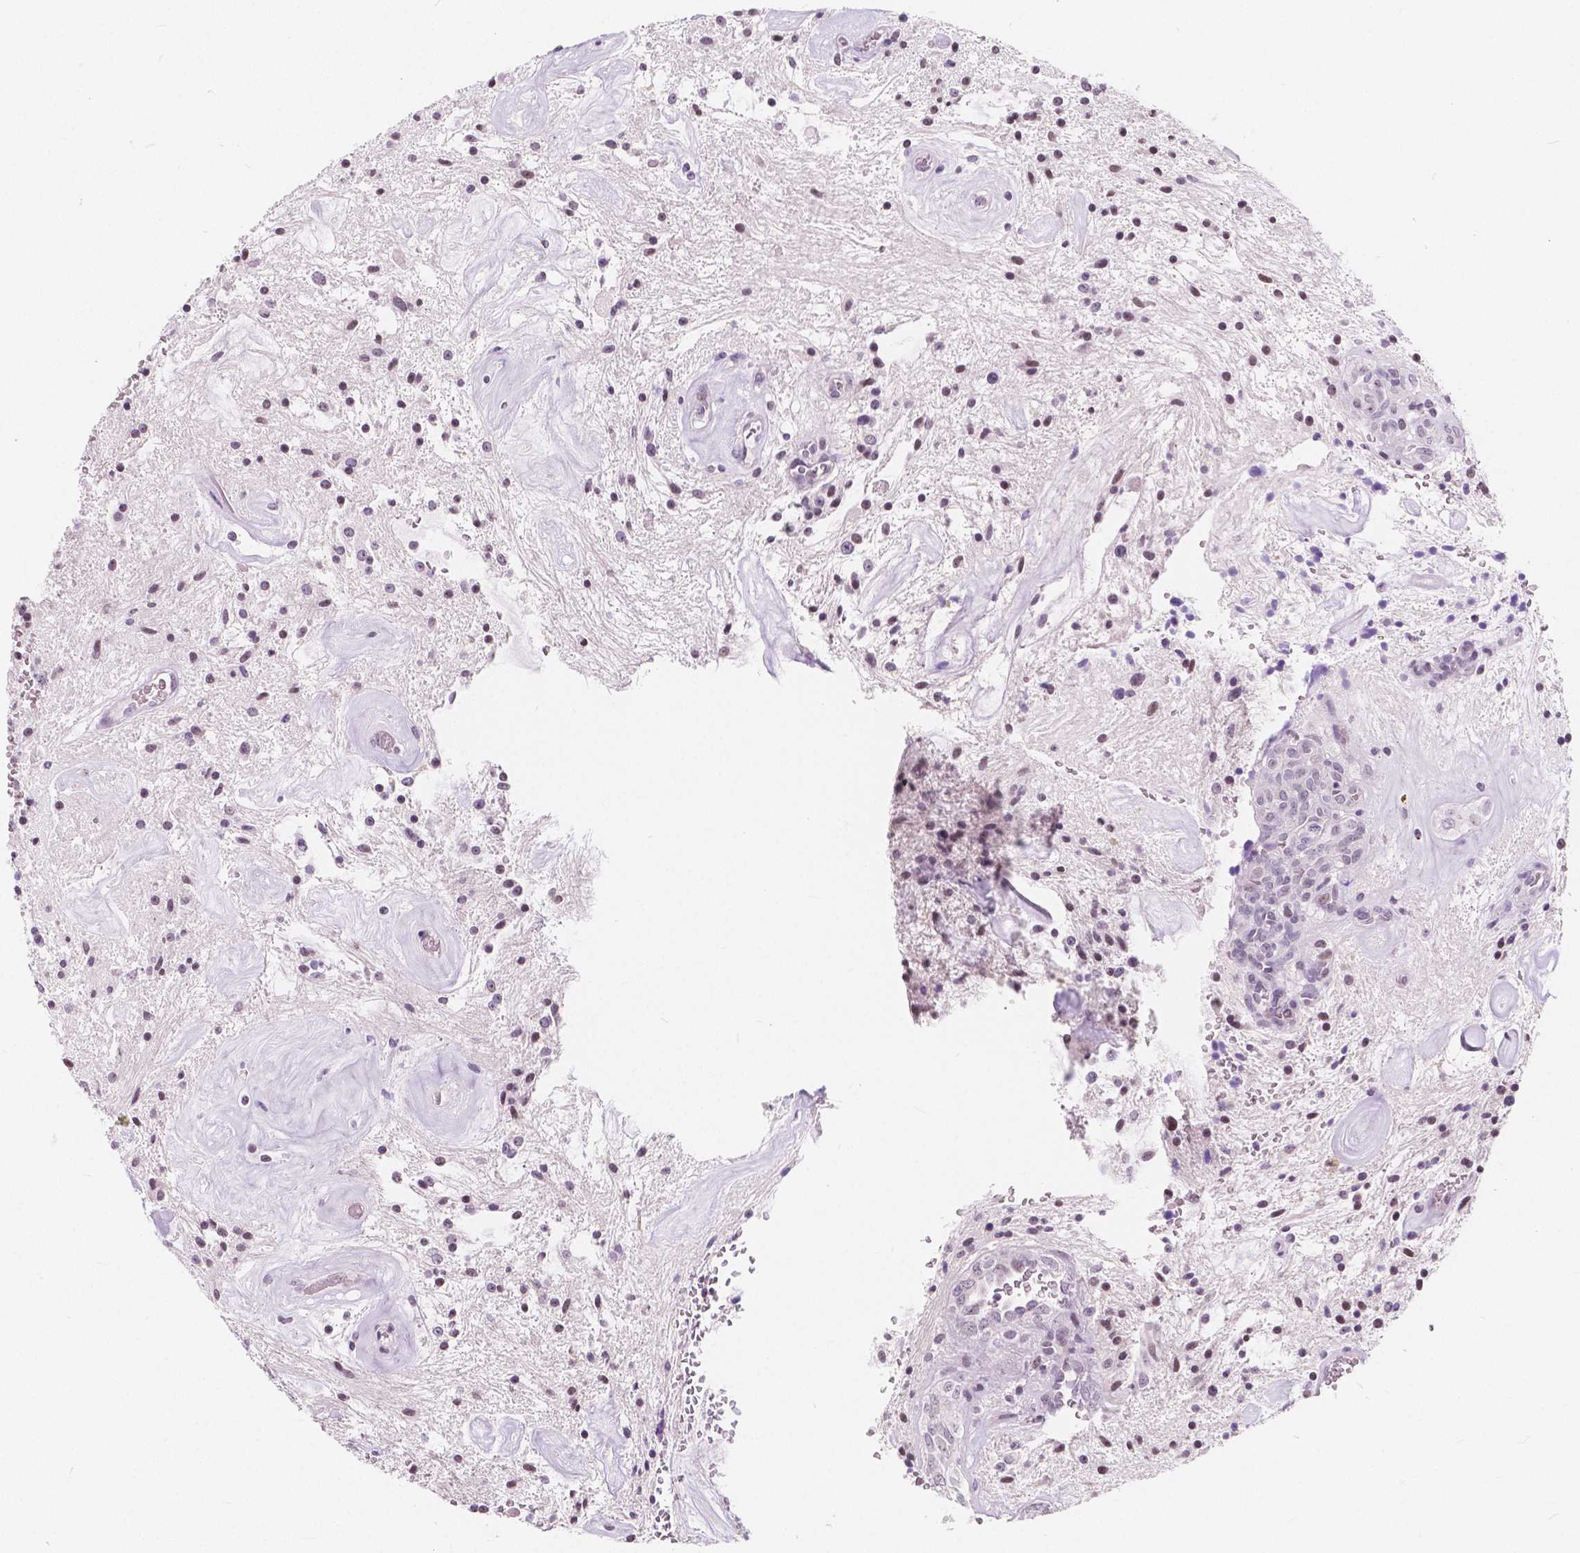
{"staining": {"intensity": "weak", "quantity": "<25%", "location": "nuclear"}, "tissue": "glioma", "cell_type": "Tumor cells", "image_type": "cancer", "snomed": [{"axis": "morphology", "description": "Glioma, malignant, Low grade"}, {"axis": "topography", "description": "Cerebellum"}], "caption": "Micrograph shows no protein expression in tumor cells of malignant low-grade glioma tissue.", "gene": "NOLC1", "patient": {"sex": "female", "age": 14}}